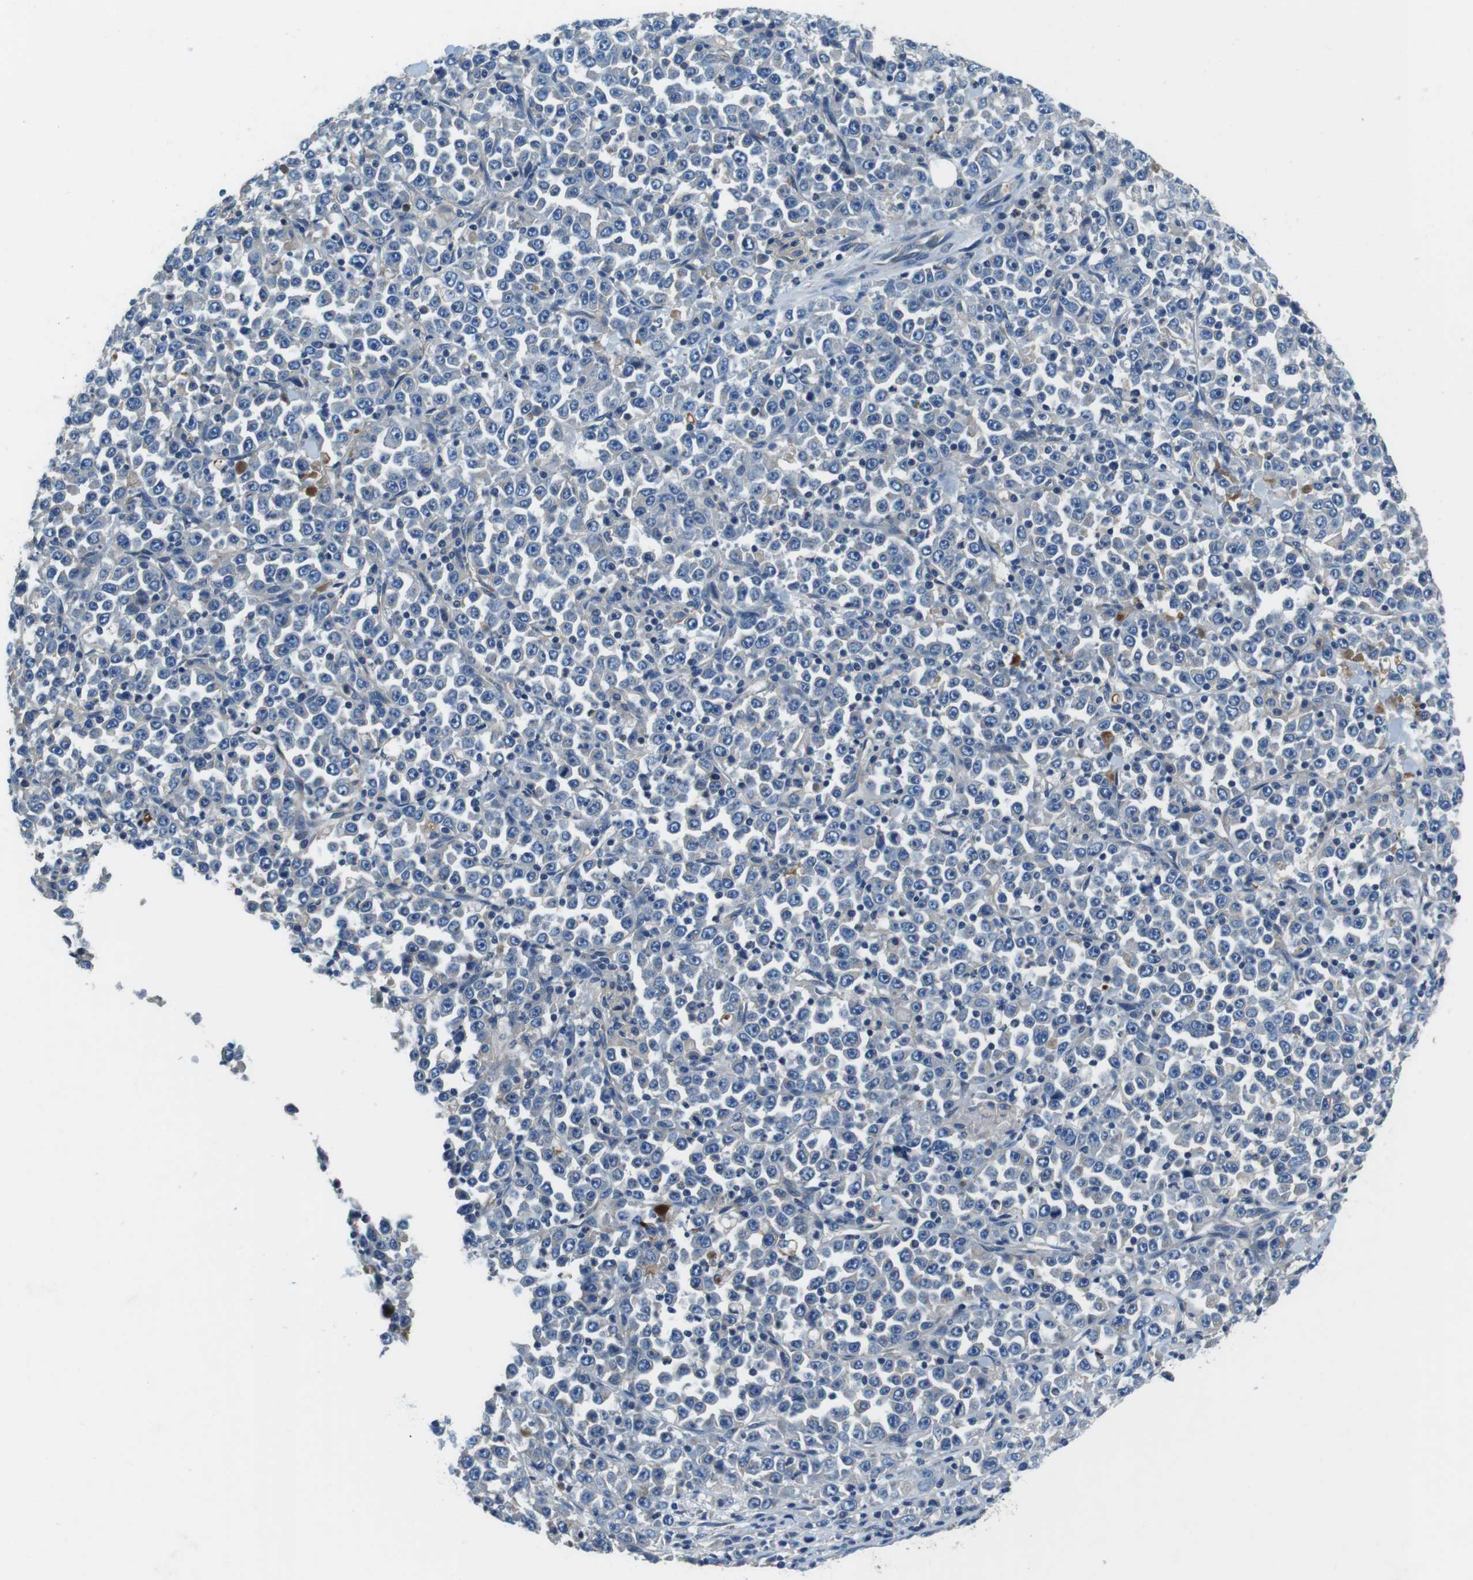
{"staining": {"intensity": "negative", "quantity": "none", "location": "none"}, "tissue": "stomach cancer", "cell_type": "Tumor cells", "image_type": "cancer", "snomed": [{"axis": "morphology", "description": "Normal tissue, NOS"}, {"axis": "morphology", "description": "Adenocarcinoma, NOS"}, {"axis": "topography", "description": "Stomach, upper"}, {"axis": "topography", "description": "Stomach"}], "caption": "High power microscopy micrograph of an IHC photomicrograph of stomach cancer, revealing no significant expression in tumor cells.", "gene": "DENND4C", "patient": {"sex": "male", "age": 59}}